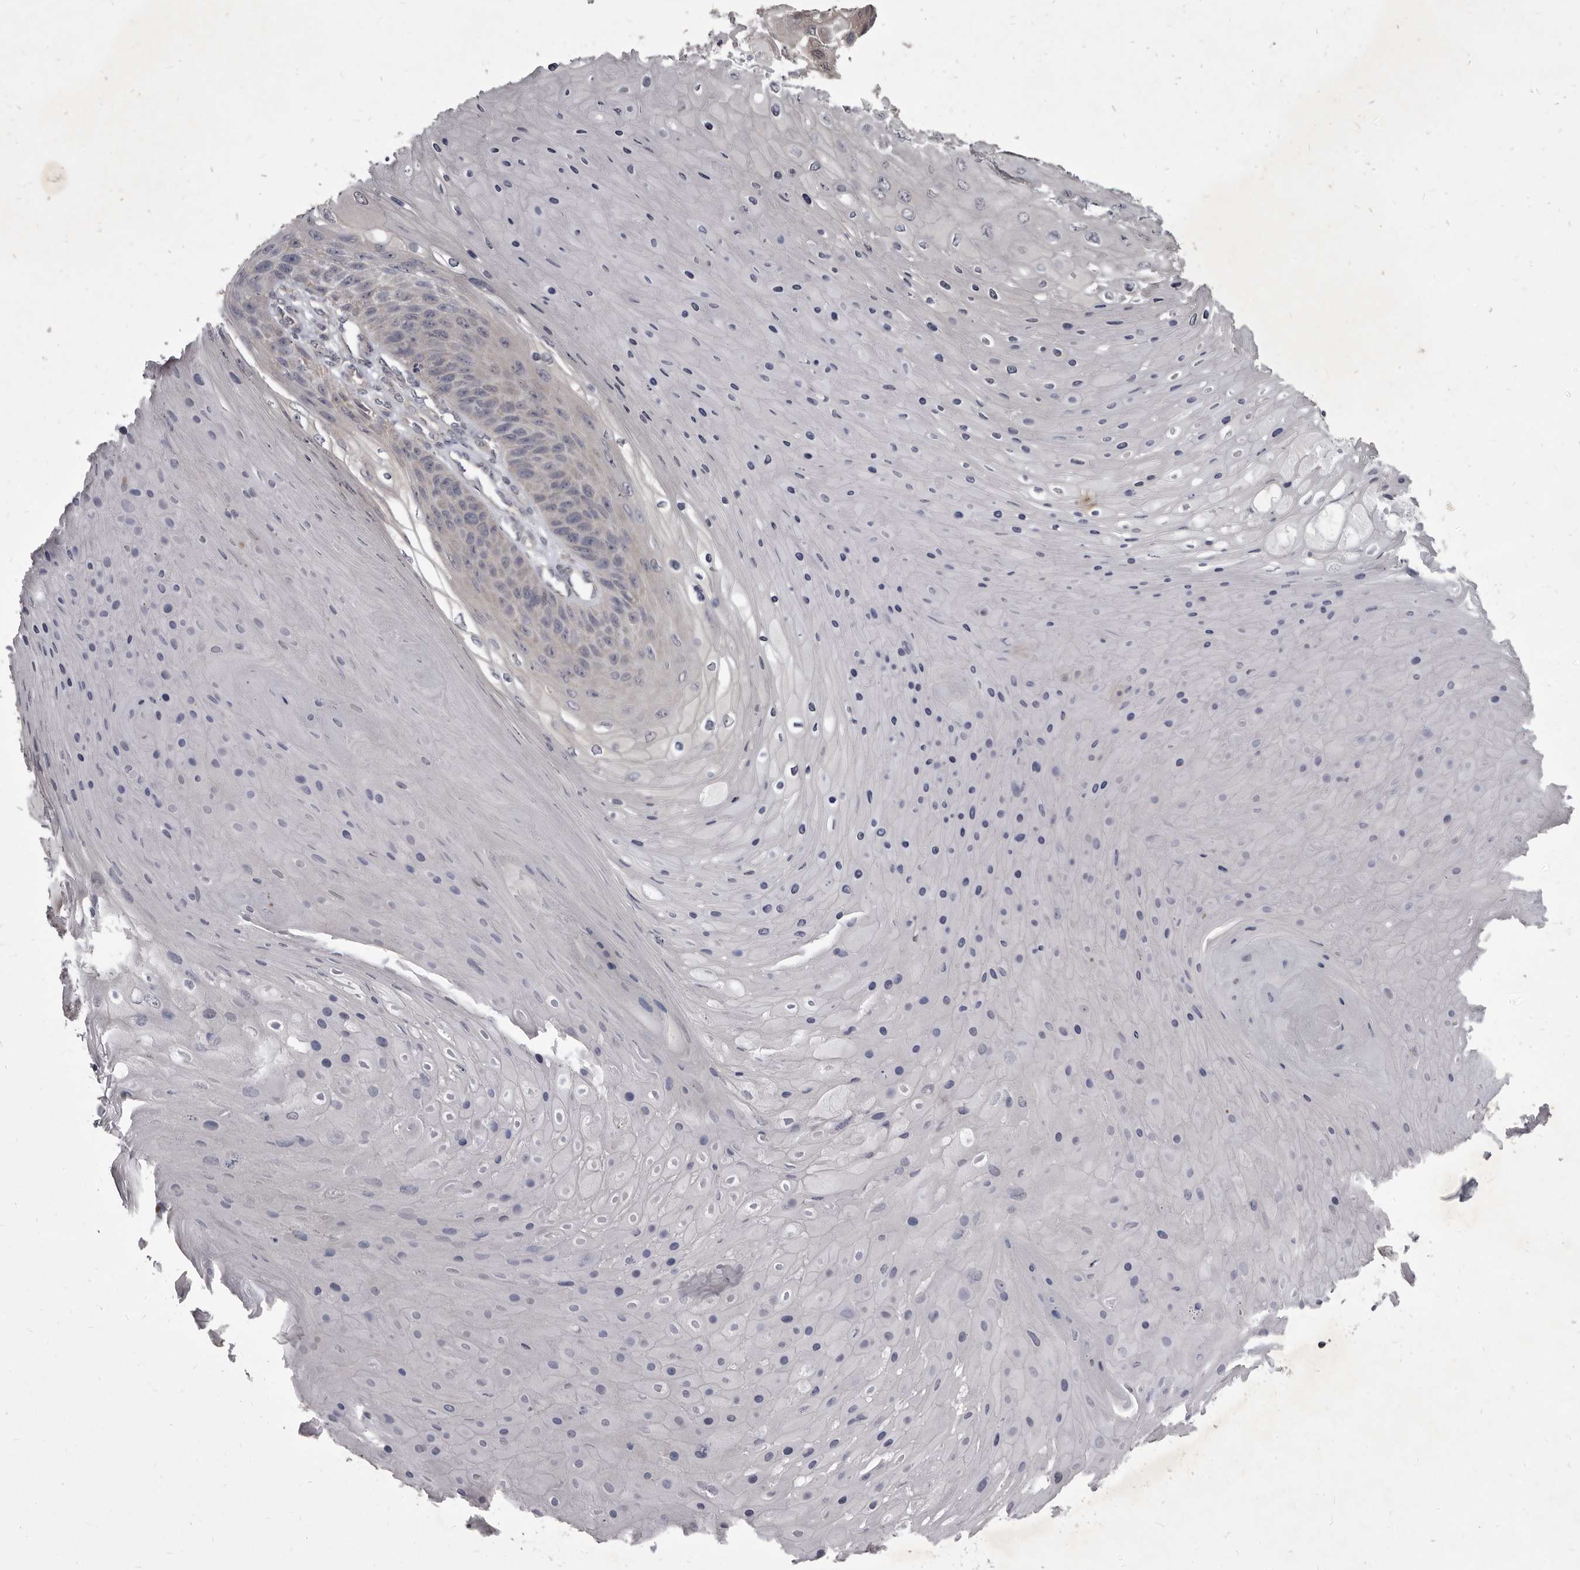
{"staining": {"intensity": "negative", "quantity": "none", "location": "none"}, "tissue": "skin cancer", "cell_type": "Tumor cells", "image_type": "cancer", "snomed": [{"axis": "morphology", "description": "Squamous cell carcinoma, NOS"}, {"axis": "topography", "description": "Skin"}], "caption": "This is a image of IHC staining of skin cancer (squamous cell carcinoma), which shows no staining in tumor cells.", "gene": "GSK3B", "patient": {"sex": "female", "age": 88}}